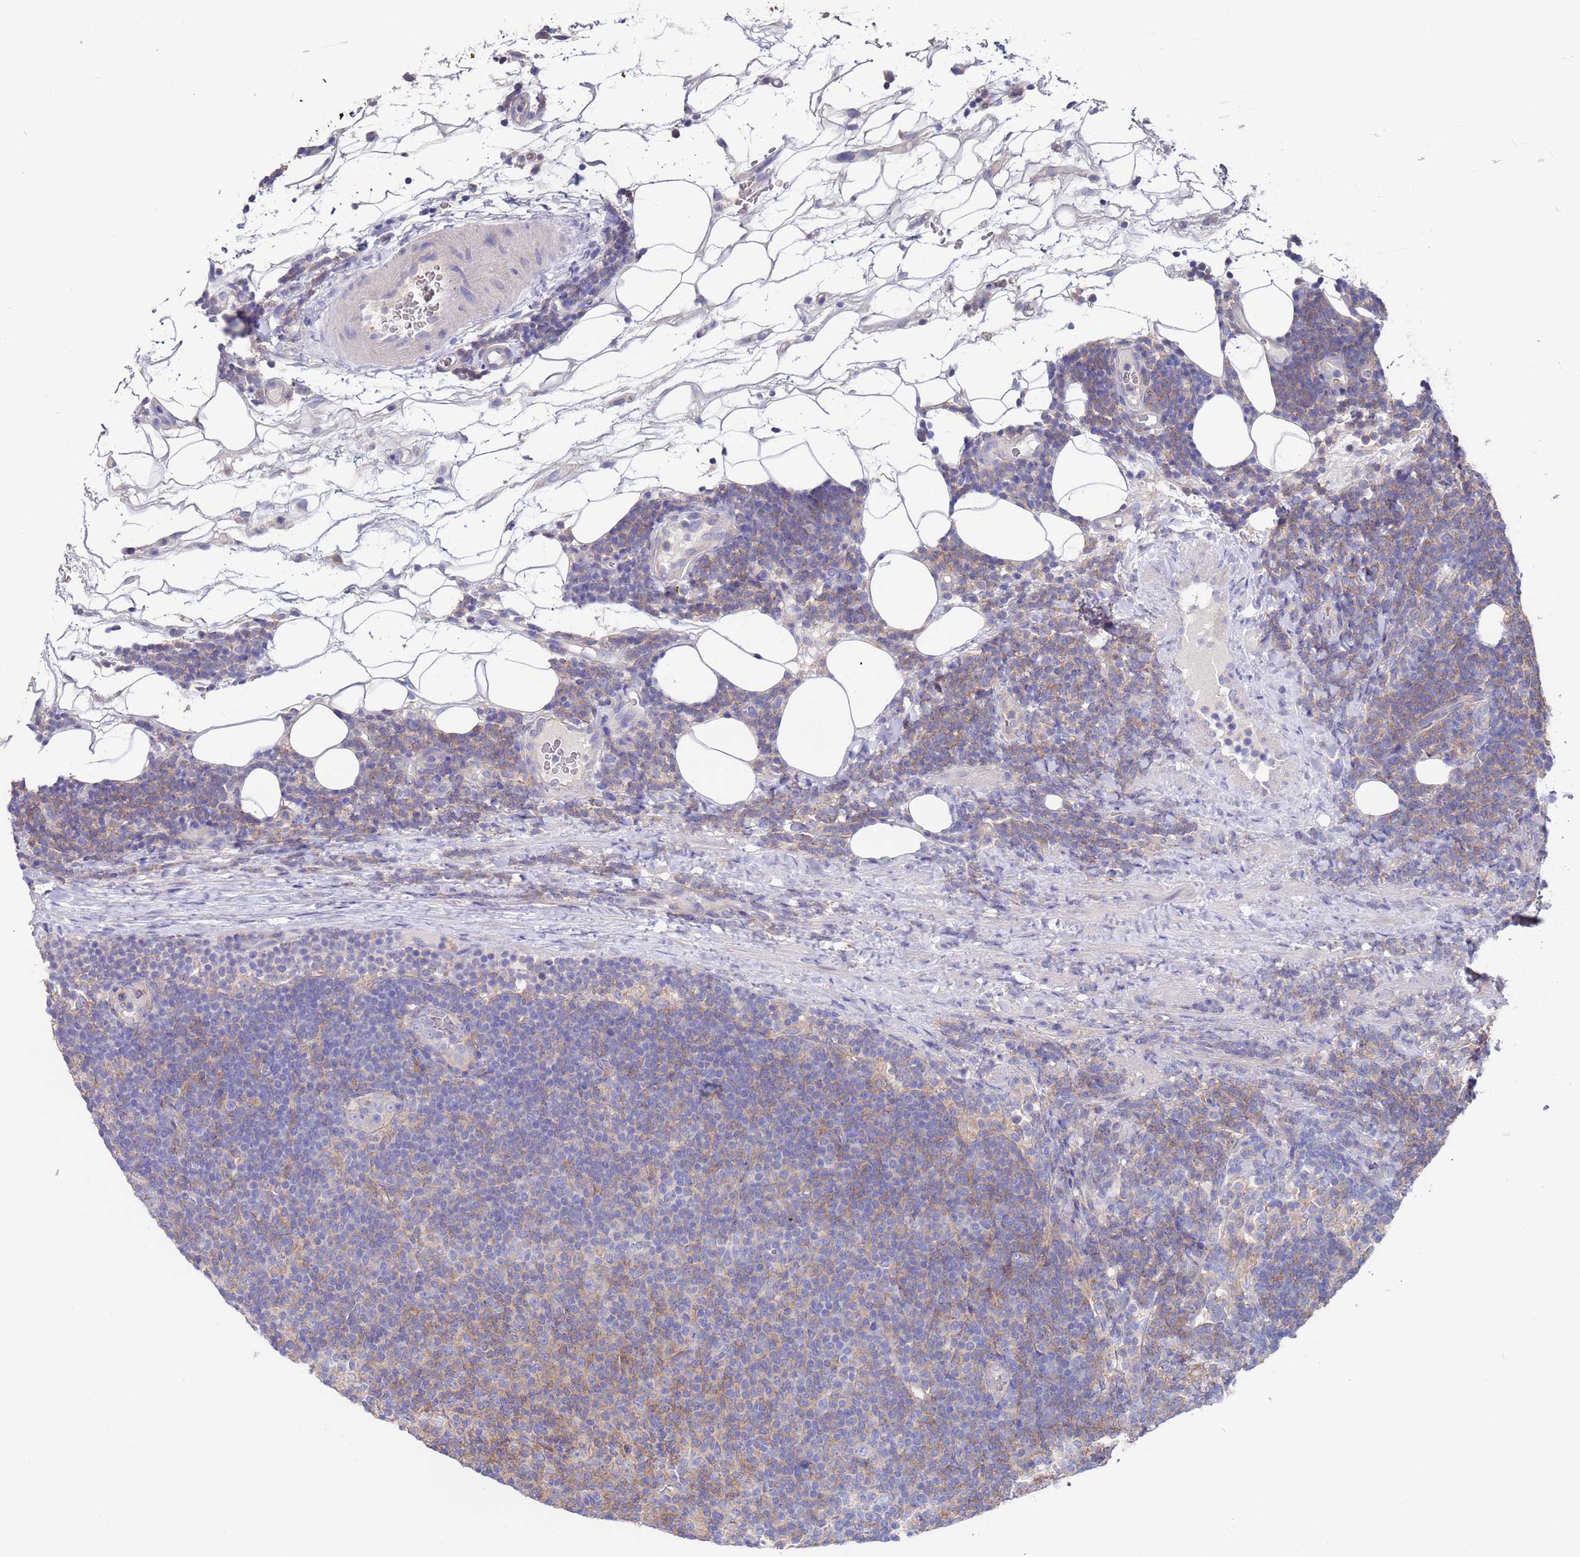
{"staining": {"intensity": "moderate", "quantity": "<25%", "location": "cytoplasmic/membranous"}, "tissue": "lymphoma", "cell_type": "Tumor cells", "image_type": "cancer", "snomed": [{"axis": "morphology", "description": "Malignant lymphoma, non-Hodgkin's type, Low grade"}, {"axis": "topography", "description": "Lymph node"}], "caption": "Immunohistochemical staining of malignant lymphoma, non-Hodgkin's type (low-grade) demonstrates low levels of moderate cytoplasmic/membranous protein staining in approximately <25% of tumor cells. (IHC, brightfield microscopy, high magnification).", "gene": "KRTCAP3", "patient": {"sex": "male", "age": 66}}